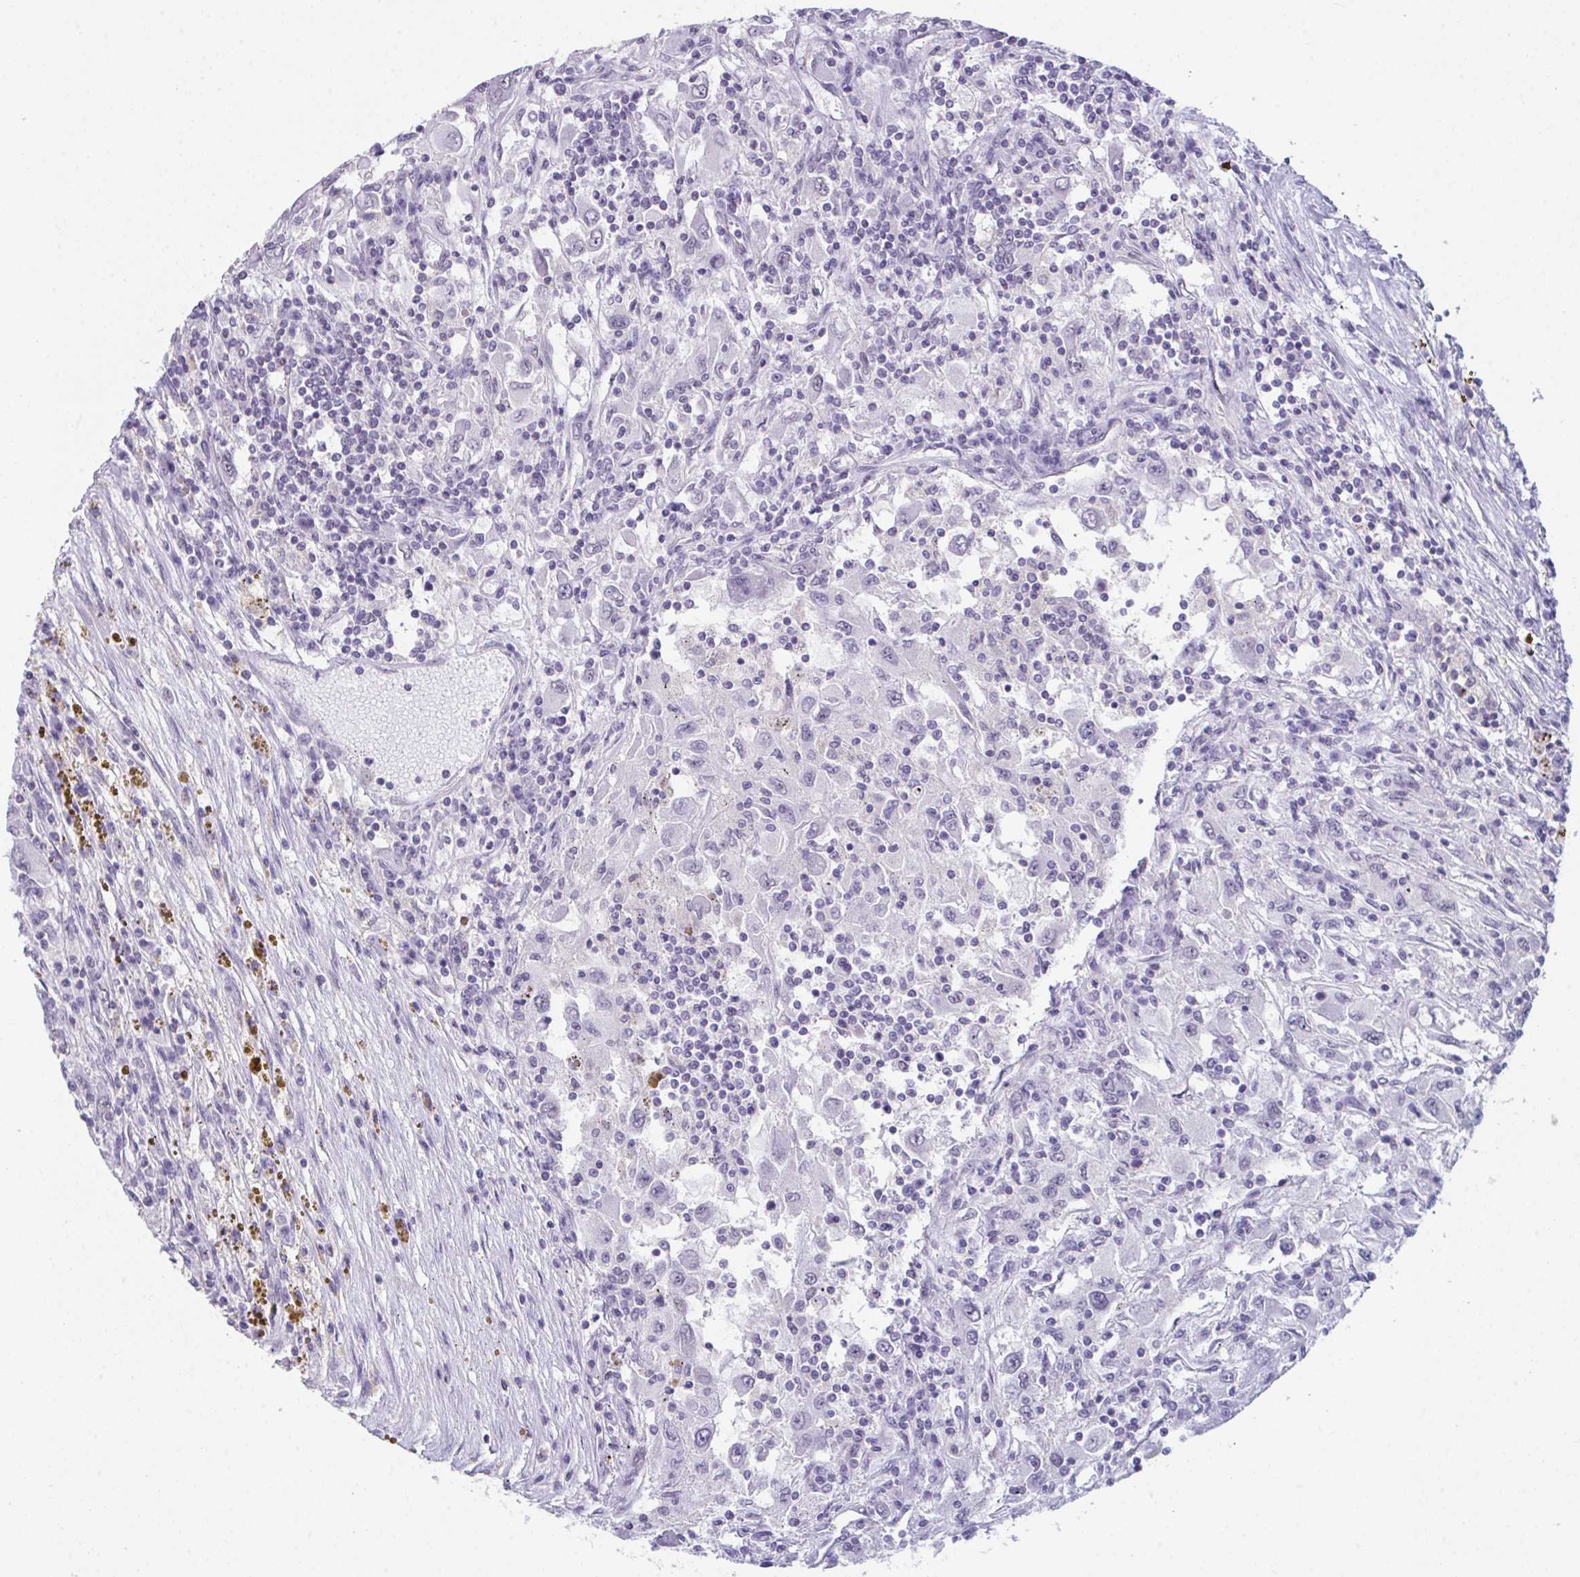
{"staining": {"intensity": "negative", "quantity": "none", "location": "none"}, "tissue": "renal cancer", "cell_type": "Tumor cells", "image_type": "cancer", "snomed": [{"axis": "morphology", "description": "Adenocarcinoma, NOS"}, {"axis": "topography", "description": "Kidney"}], "caption": "Immunohistochemical staining of renal cancer demonstrates no significant positivity in tumor cells.", "gene": "ATP6V0D2", "patient": {"sex": "female", "age": 67}}